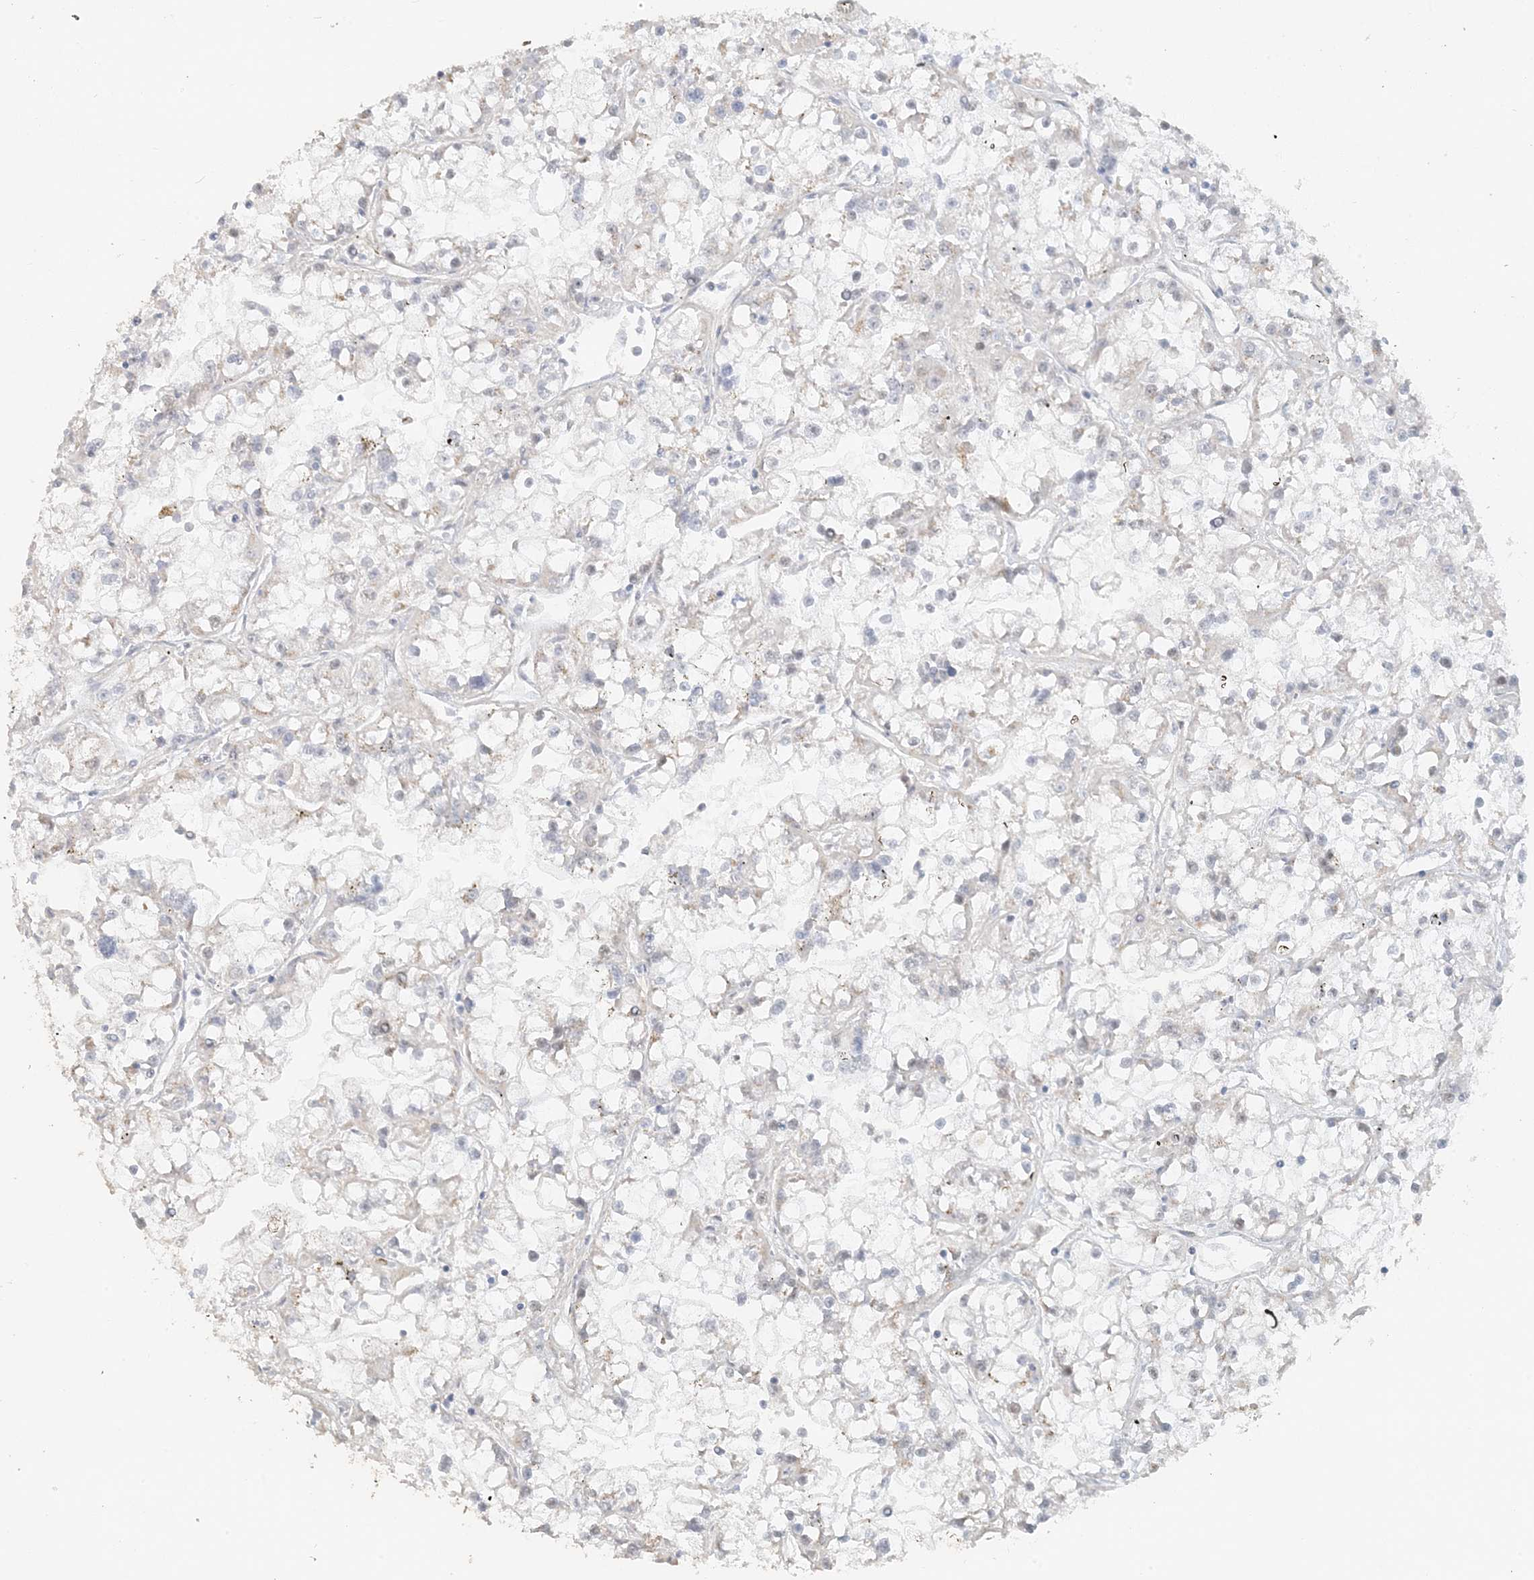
{"staining": {"intensity": "weak", "quantity": "<25%", "location": "cytoplasmic/membranous"}, "tissue": "renal cancer", "cell_type": "Tumor cells", "image_type": "cancer", "snomed": [{"axis": "morphology", "description": "Adenocarcinoma, NOS"}, {"axis": "topography", "description": "Kidney"}], "caption": "Renal cancer (adenocarcinoma) was stained to show a protein in brown. There is no significant expression in tumor cells.", "gene": "ZCCHC4", "patient": {"sex": "female", "age": 52}}